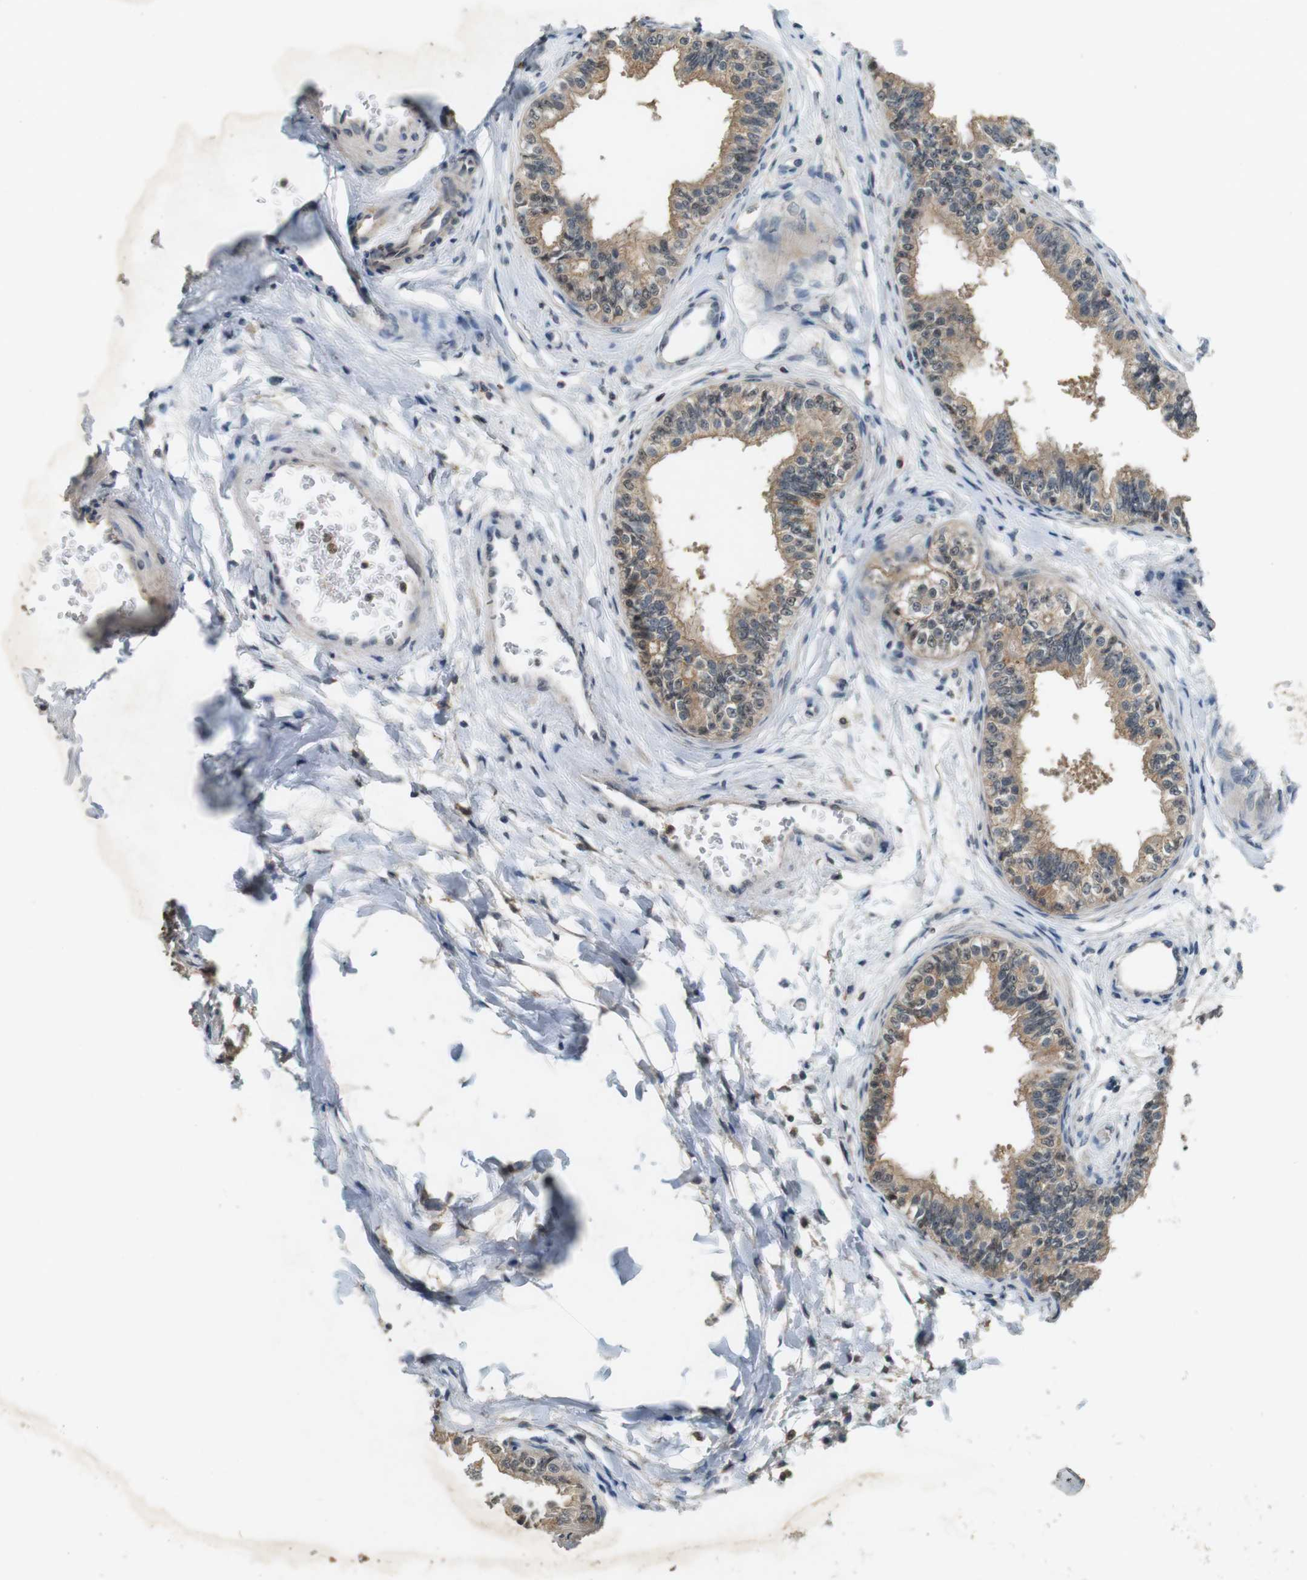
{"staining": {"intensity": "weak", "quantity": ">75%", "location": "cytoplasmic/membranous"}, "tissue": "epididymis", "cell_type": "Glandular cells", "image_type": "normal", "snomed": [{"axis": "morphology", "description": "Normal tissue, NOS"}, {"axis": "morphology", "description": "Adenocarcinoma, metastatic, NOS"}, {"axis": "topography", "description": "Testis"}, {"axis": "topography", "description": "Epididymis"}], "caption": "Protein expression analysis of unremarkable epididymis displays weak cytoplasmic/membranous staining in about >75% of glandular cells.", "gene": "CDK14", "patient": {"sex": "male", "age": 26}}